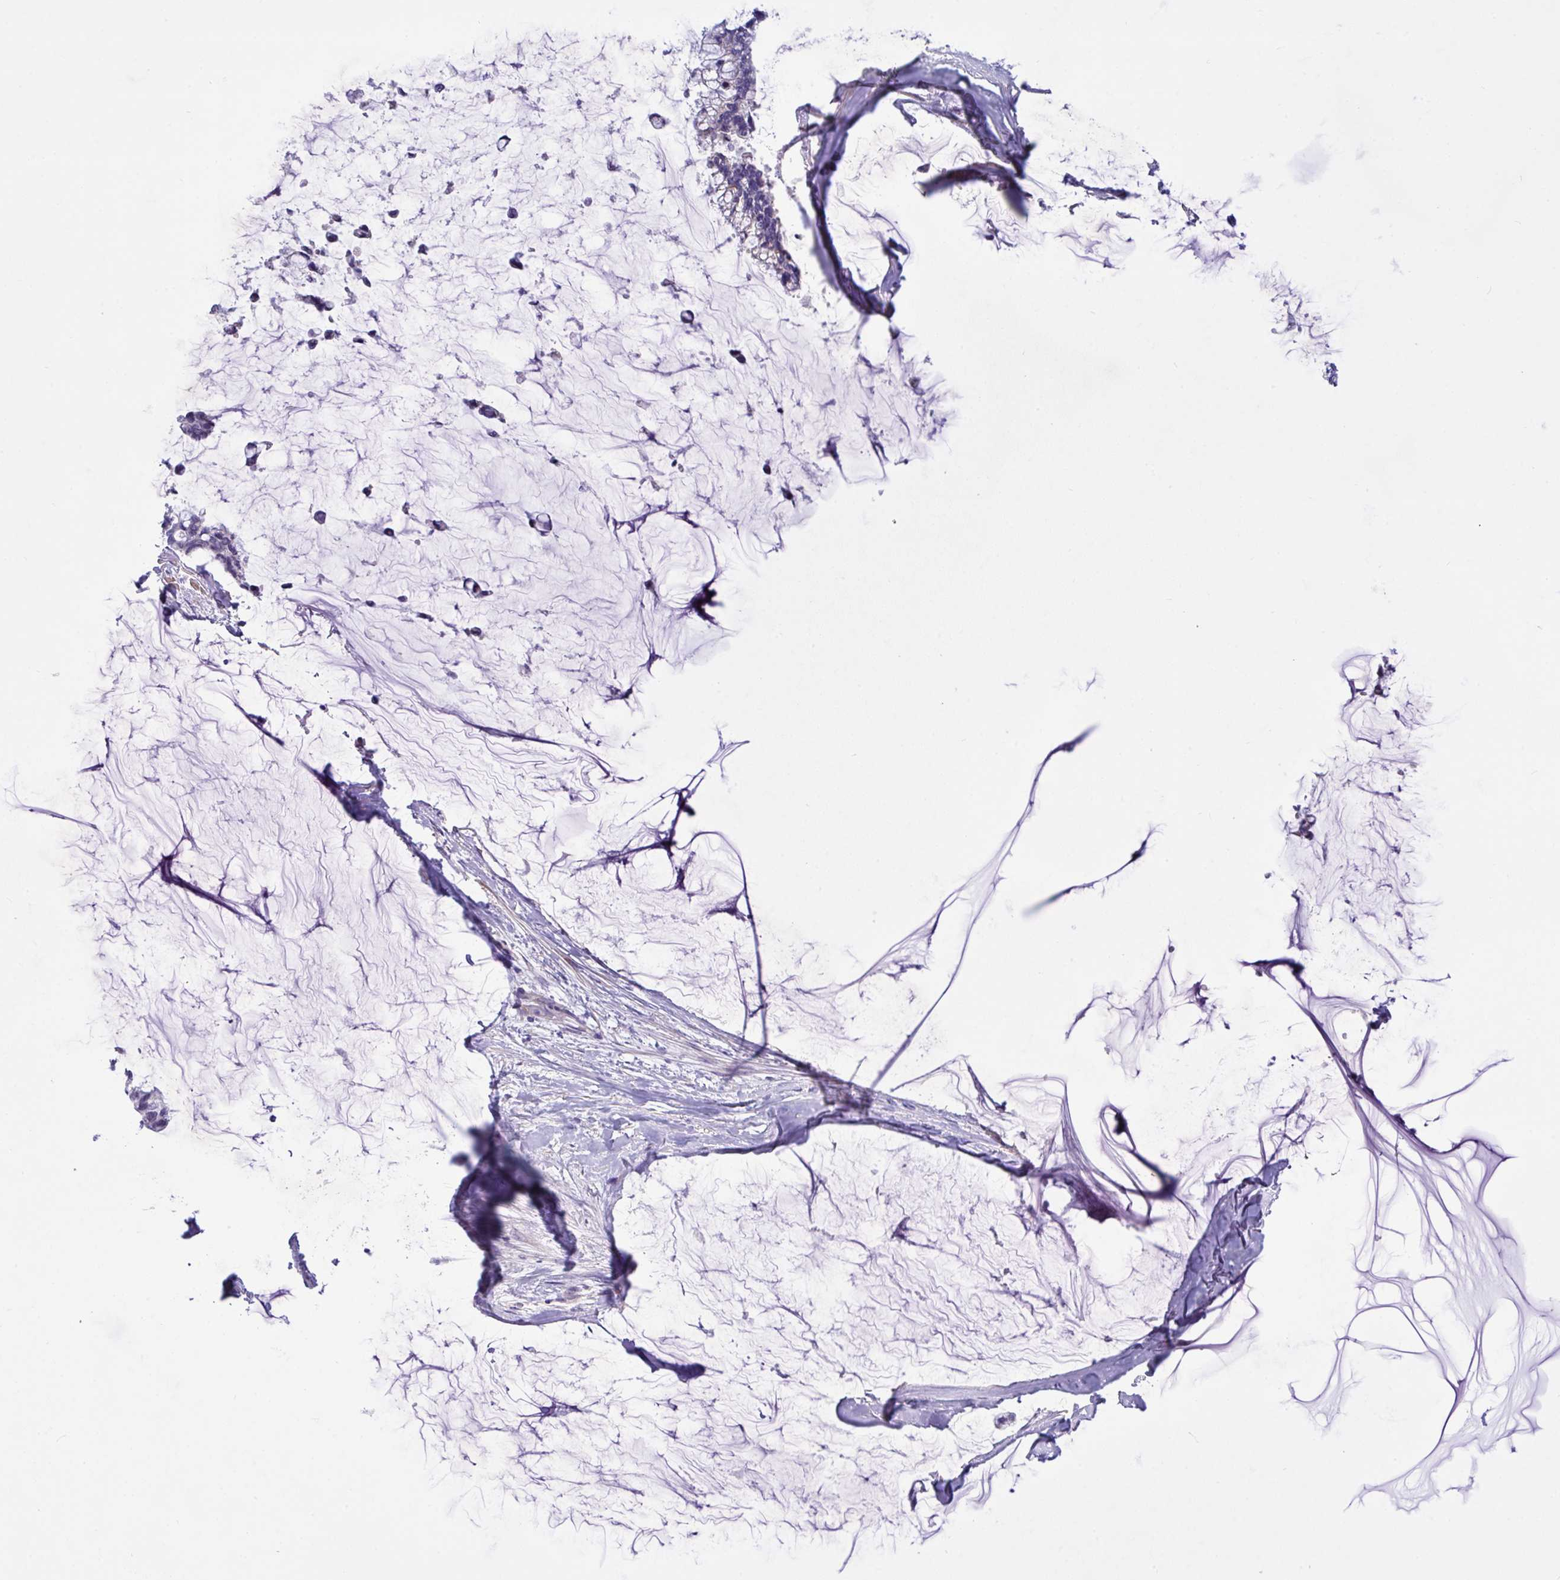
{"staining": {"intensity": "negative", "quantity": "none", "location": "none"}, "tissue": "ovarian cancer", "cell_type": "Tumor cells", "image_type": "cancer", "snomed": [{"axis": "morphology", "description": "Cystadenocarcinoma, mucinous, NOS"}, {"axis": "topography", "description": "Ovary"}], "caption": "Tumor cells are negative for protein expression in human mucinous cystadenocarcinoma (ovarian).", "gene": "FAM86B1", "patient": {"sex": "female", "age": 39}}